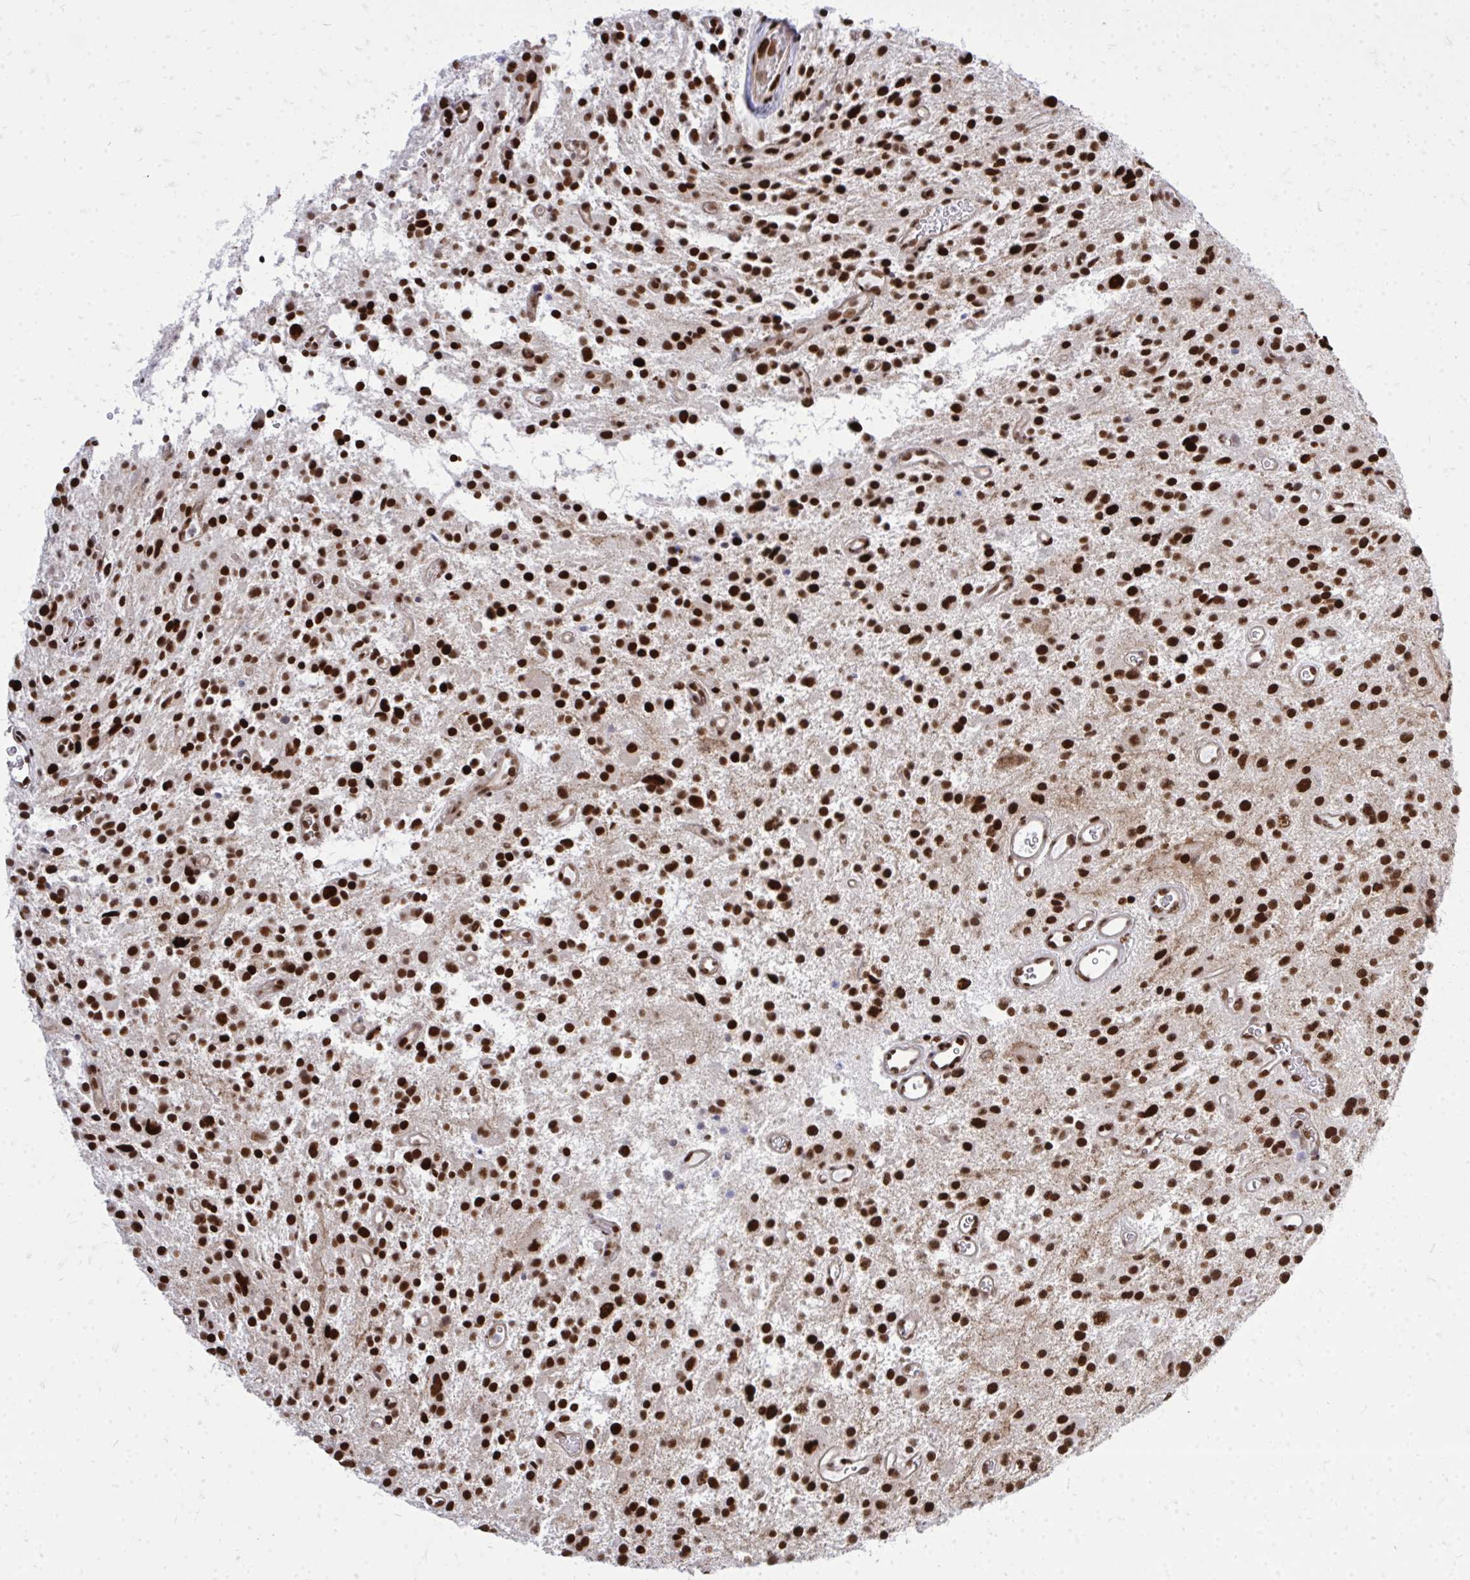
{"staining": {"intensity": "strong", "quantity": ">75%", "location": "nuclear"}, "tissue": "glioma", "cell_type": "Tumor cells", "image_type": "cancer", "snomed": [{"axis": "morphology", "description": "Glioma, malignant, Low grade"}, {"axis": "topography", "description": "Brain"}], "caption": "Protein analysis of malignant low-grade glioma tissue reveals strong nuclear positivity in about >75% of tumor cells.", "gene": "TBL1Y", "patient": {"sex": "male", "age": 43}}